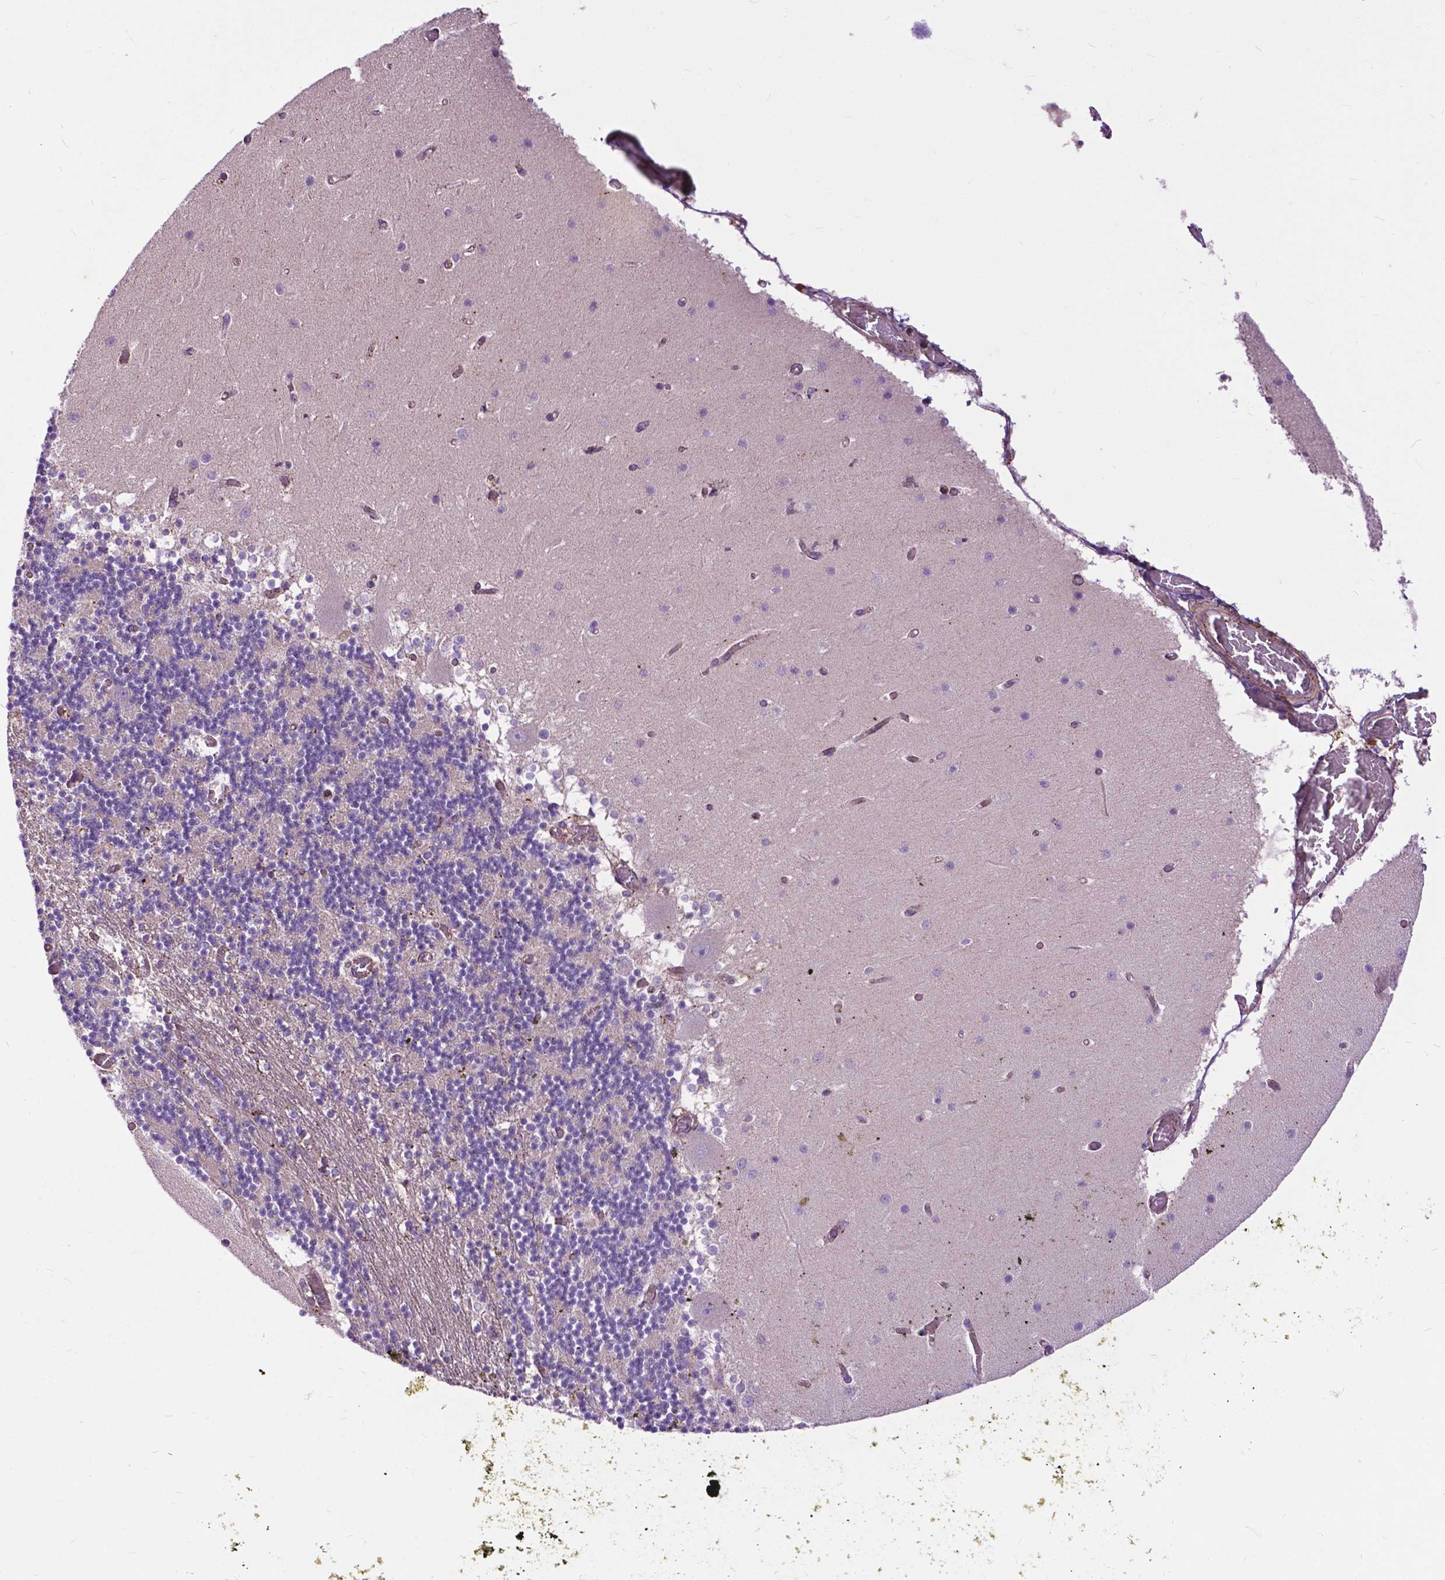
{"staining": {"intensity": "negative", "quantity": "none", "location": "none"}, "tissue": "cerebellum", "cell_type": "Cells in granular layer", "image_type": "normal", "snomed": [{"axis": "morphology", "description": "Normal tissue, NOS"}, {"axis": "topography", "description": "Cerebellum"}], "caption": "The photomicrograph shows no significant staining in cells in granular layer of cerebellum.", "gene": "CHMP4A", "patient": {"sex": "female", "age": 28}}